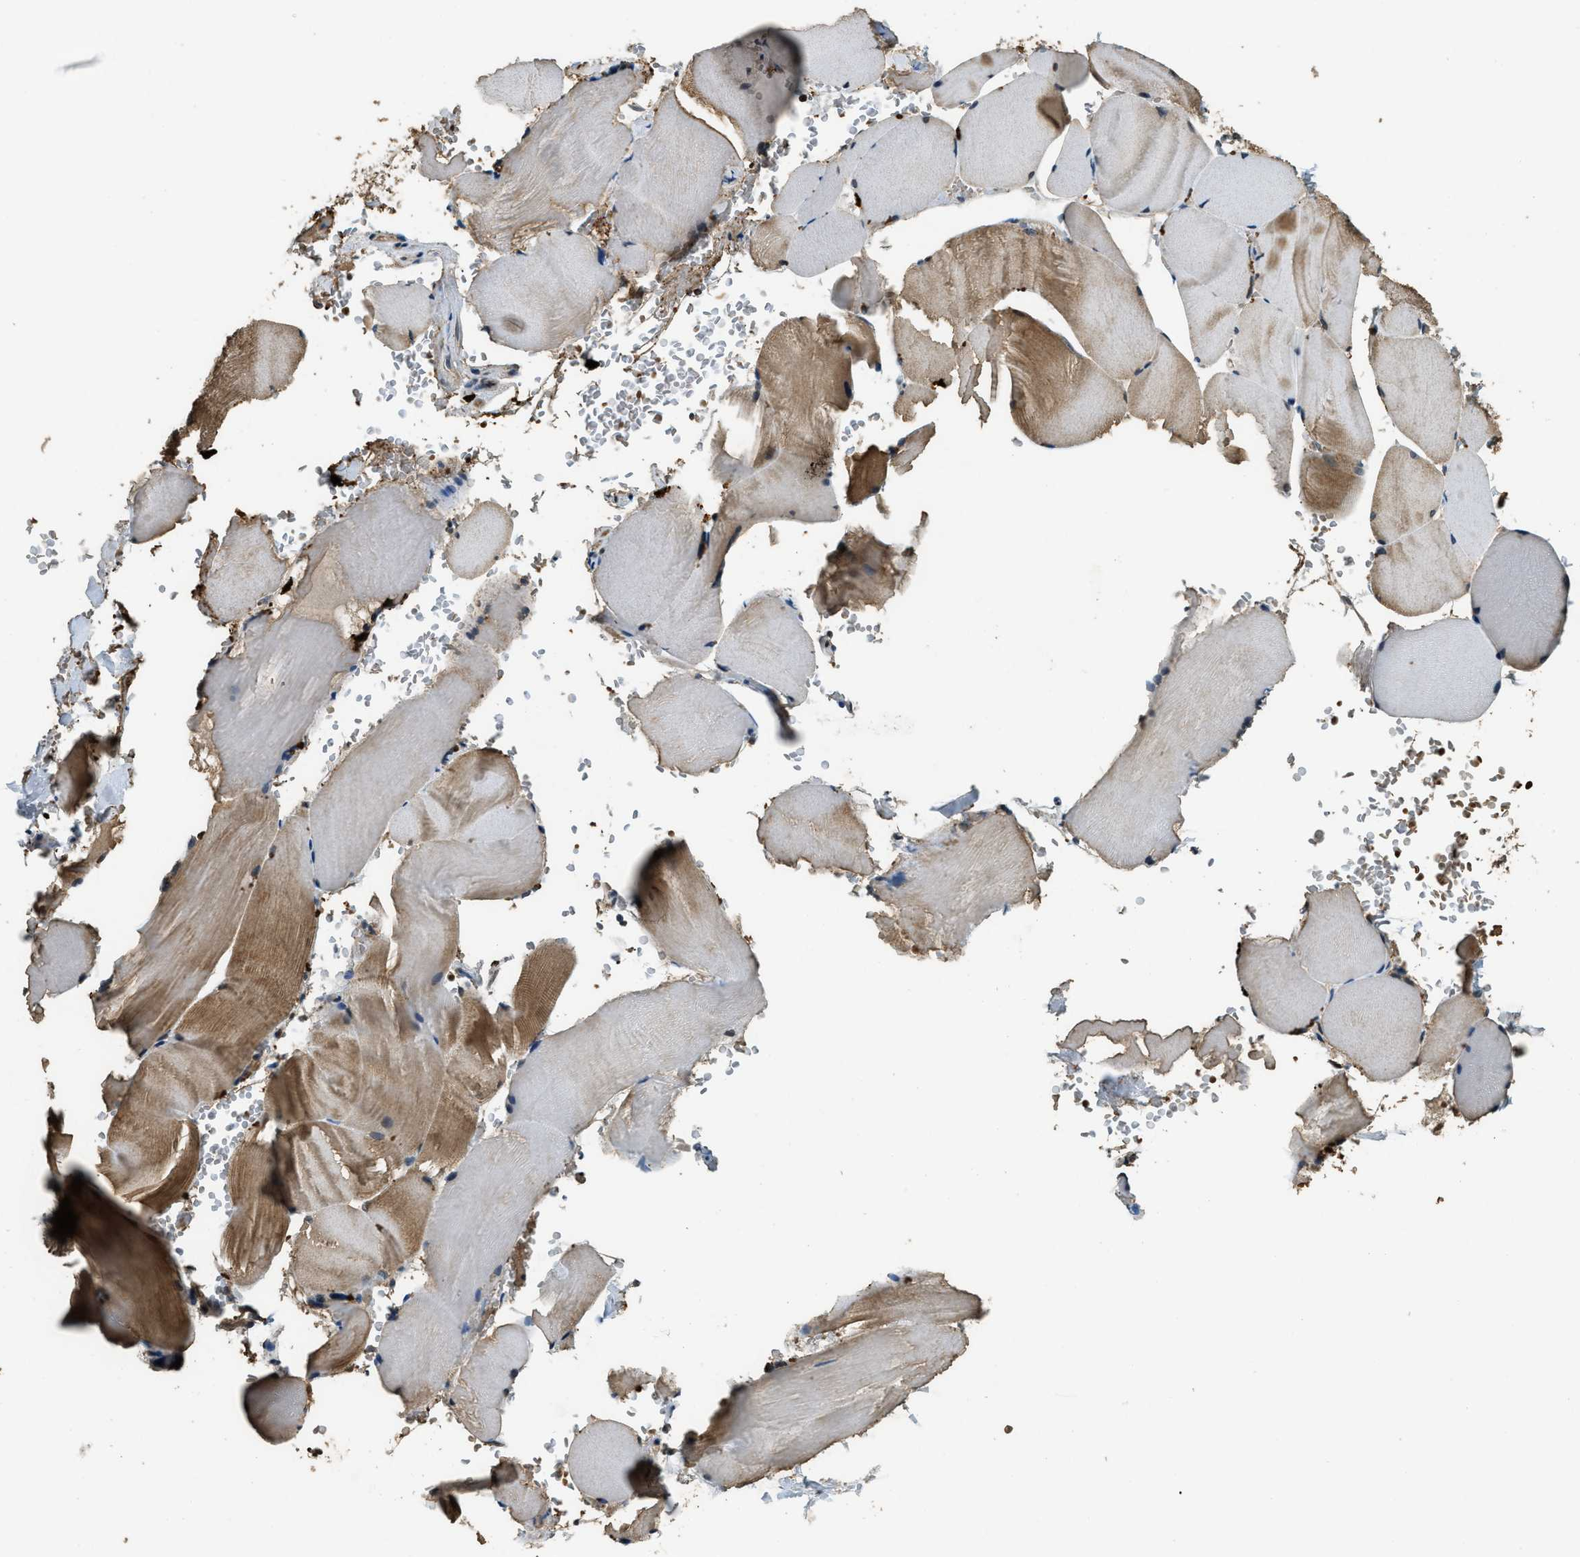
{"staining": {"intensity": "moderate", "quantity": "25%-75%", "location": "cytoplasmic/membranous"}, "tissue": "skeletal muscle", "cell_type": "Myocytes", "image_type": "normal", "snomed": [{"axis": "morphology", "description": "Normal tissue, NOS"}, {"axis": "topography", "description": "Skin"}, {"axis": "topography", "description": "Skeletal muscle"}], "caption": "This image reveals immunohistochemistry staining of normal skeletal muscle, with medium moderate cytoplasmic/membranous staining in about 25%-75% of myocytes.", "gene": "RNF141", "patient": {"sex": "male", "age": 83}}